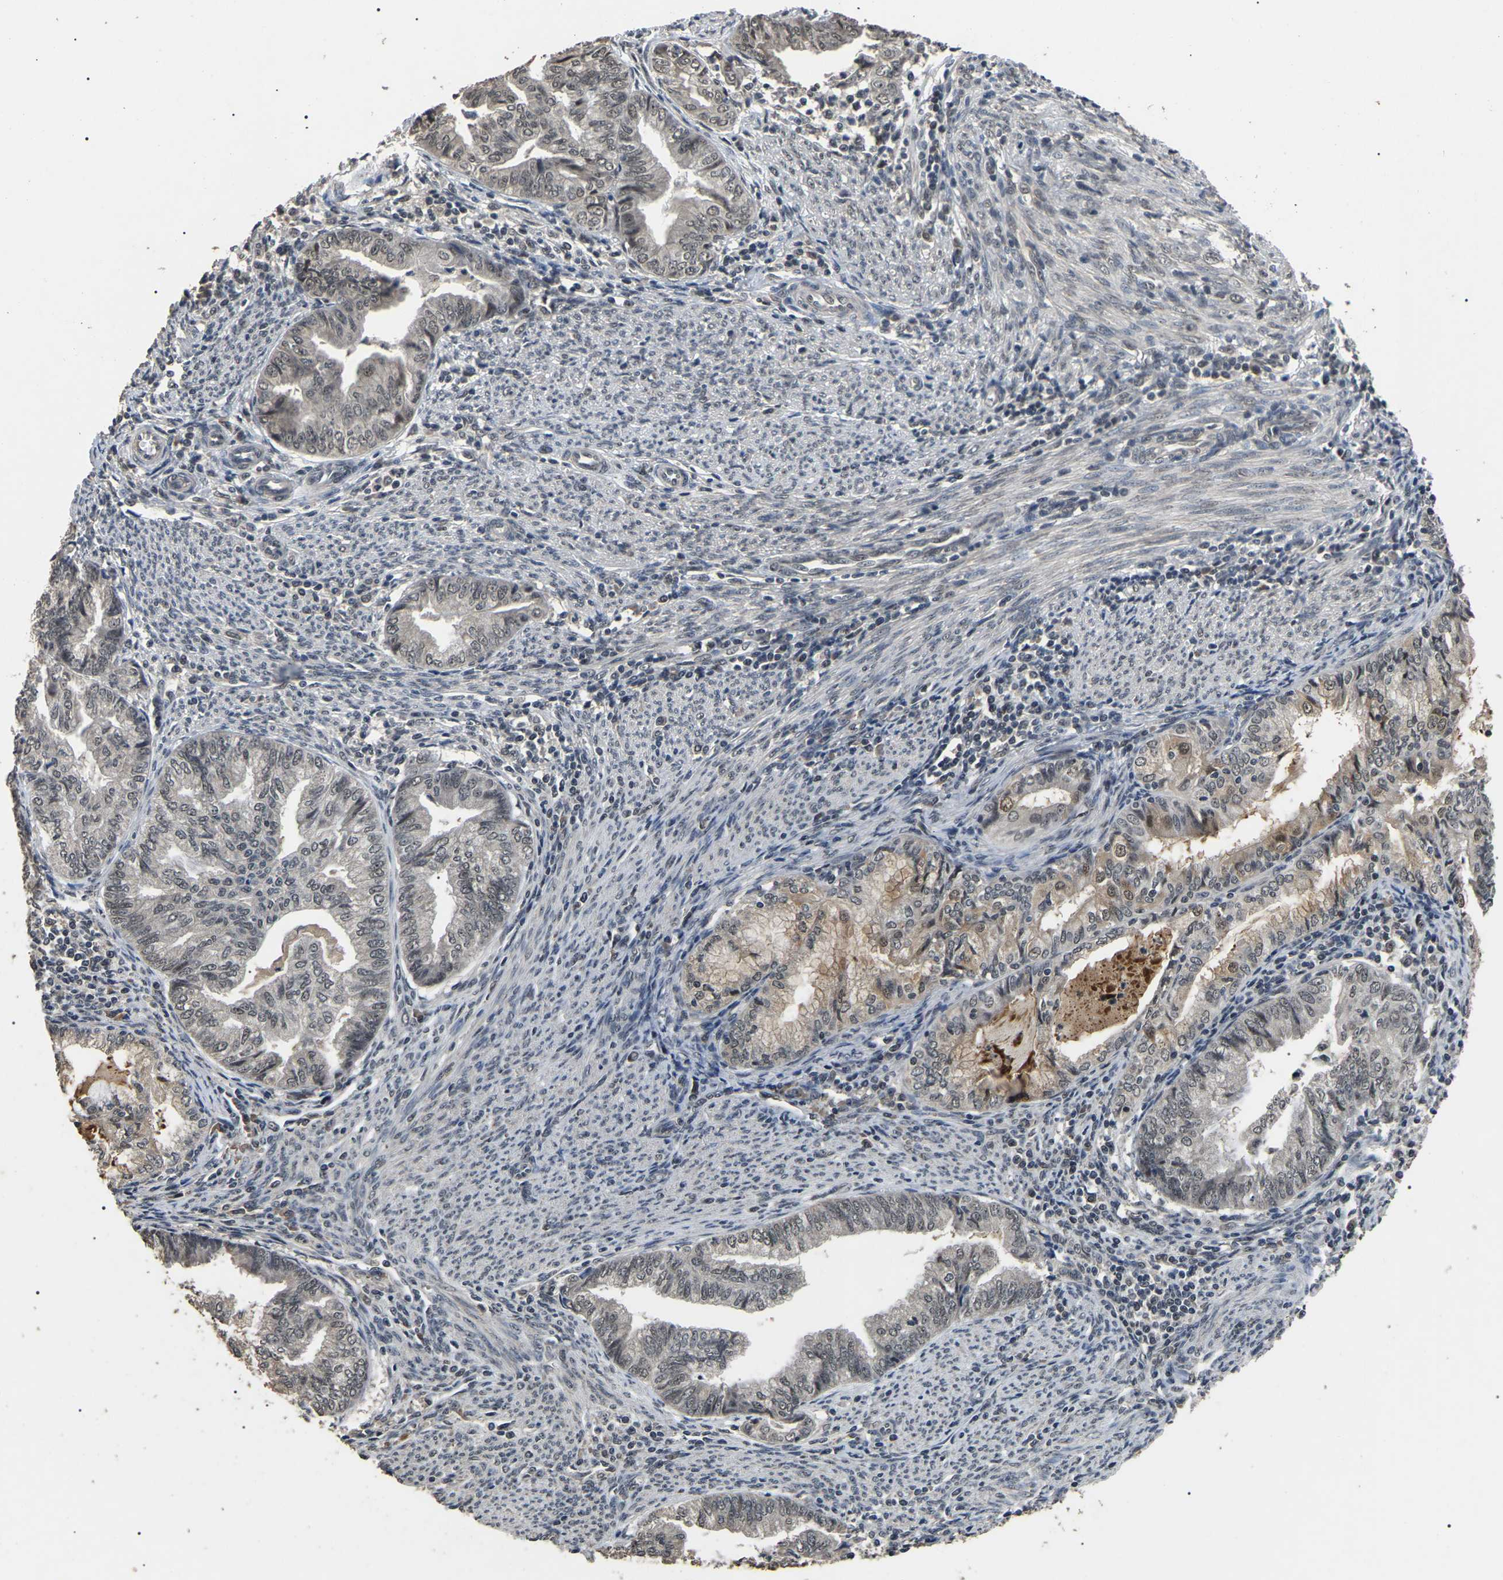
{"staining": {"intensity": "moderate", "quantity": "<25%", "location": "cytoplasmic/membranous"}, "tissue": "endometrial cancer", "cell_type": "Tumor cells", "image_type": "cancer", "snomed": [{"axis": "morphology", "description": "Adenocarcinoma, NOS"}, {"axis": "topography", "description": "Endometrium"}], "caption": "A brown stain shows moderate cytoplasmic/membranous expression of a protein in human endometrial cancer tumor cells.", "gene": "PPM1E", "patient": {"sex": "female", "age": 79}}